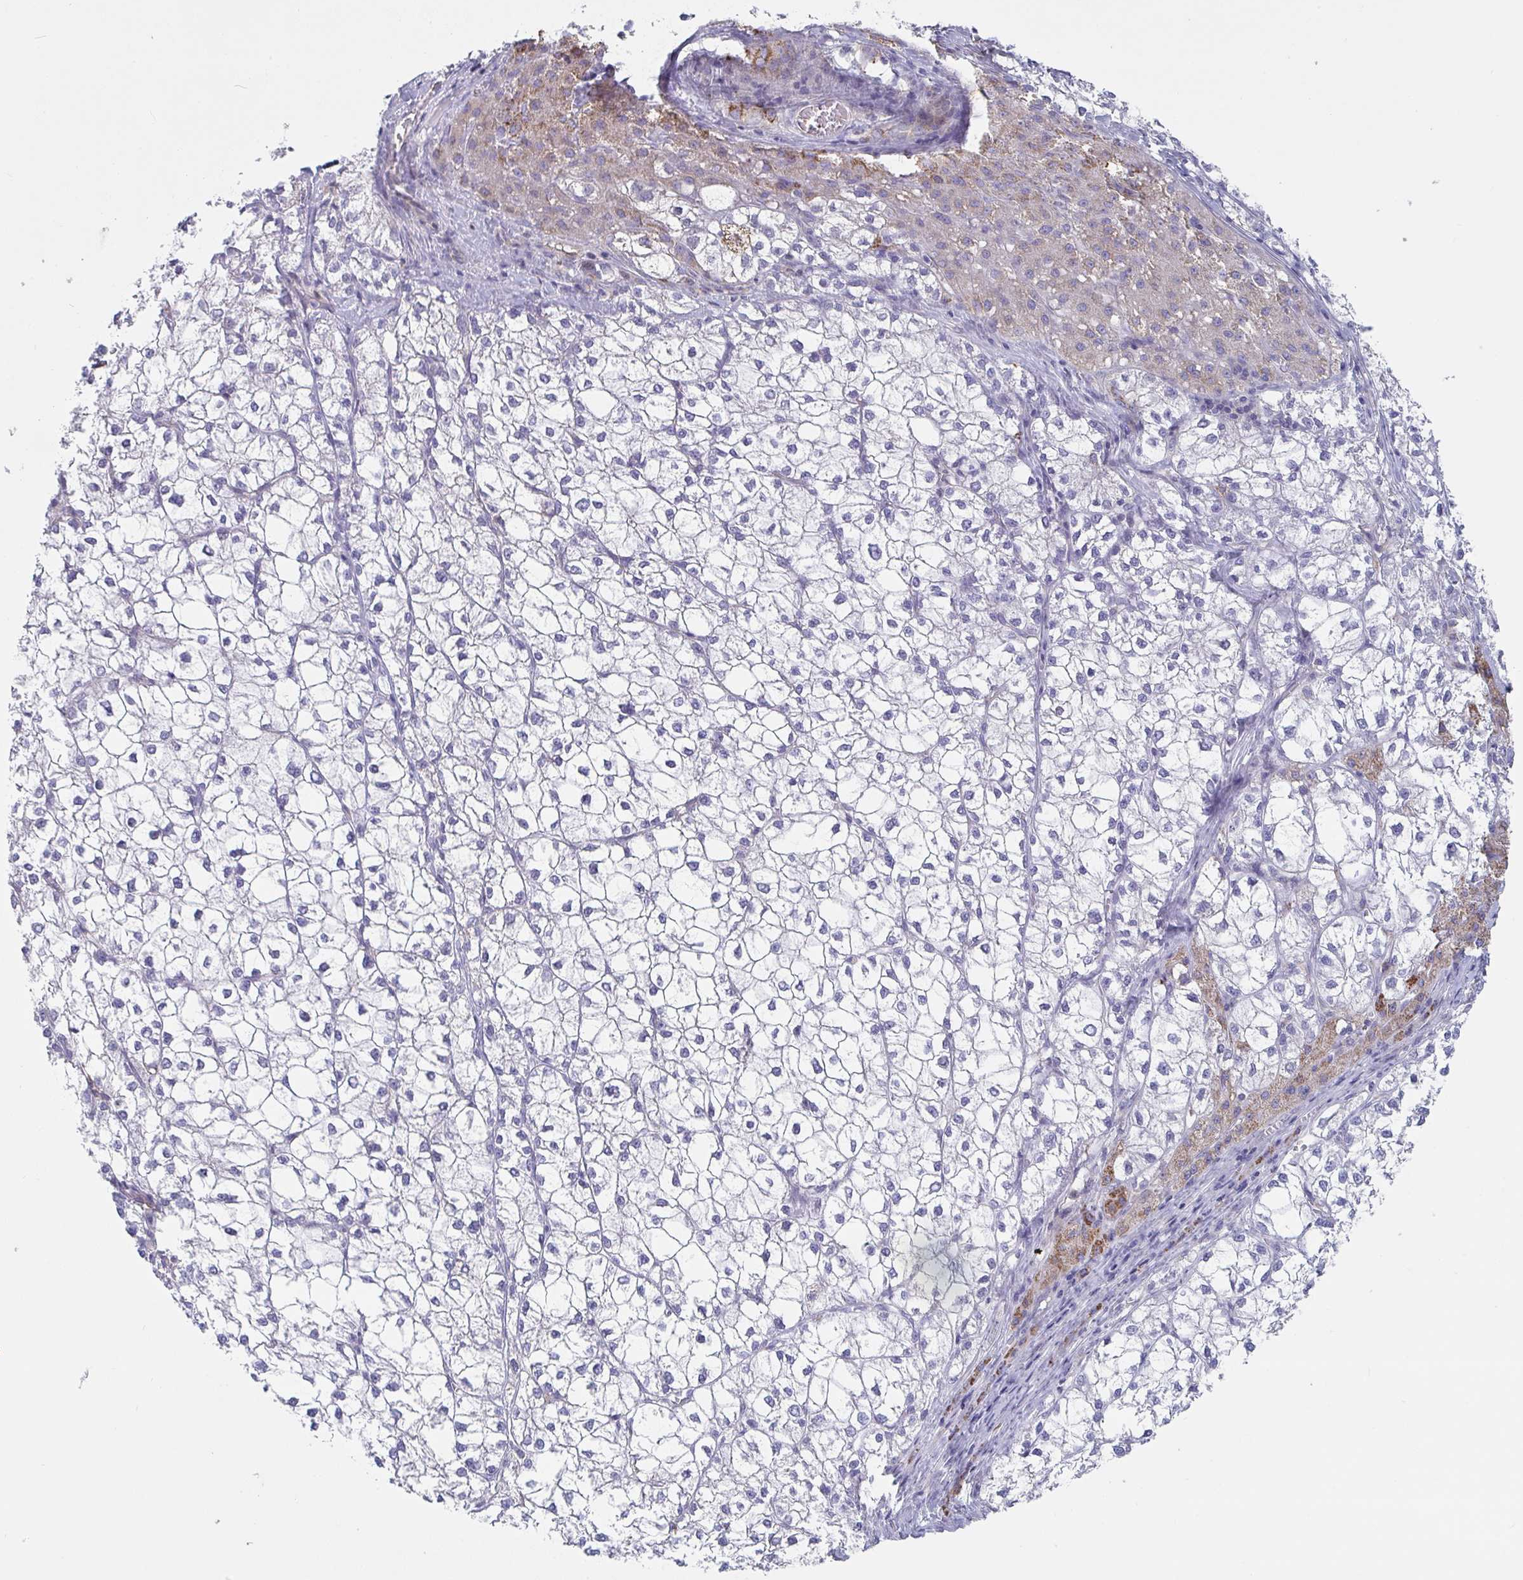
{"staining": {"intensity": "negative", "quantity": "none", "location": "none"}, "tissue": "liver cancer", "cell_type": "Tumor cells", "image_type": "cancer", "snomed": [{"axis": "morphology", "description": "Carcinoma, Hepatocellular, NOS"}, {"axis": "topography", "description": "Liver"}], "caption": "Tumor cells show no significant protein expression in liver hepatocellular carcinoma.", "gene": "FAM156B", "patient": {"sex": "female", "age": 43}}